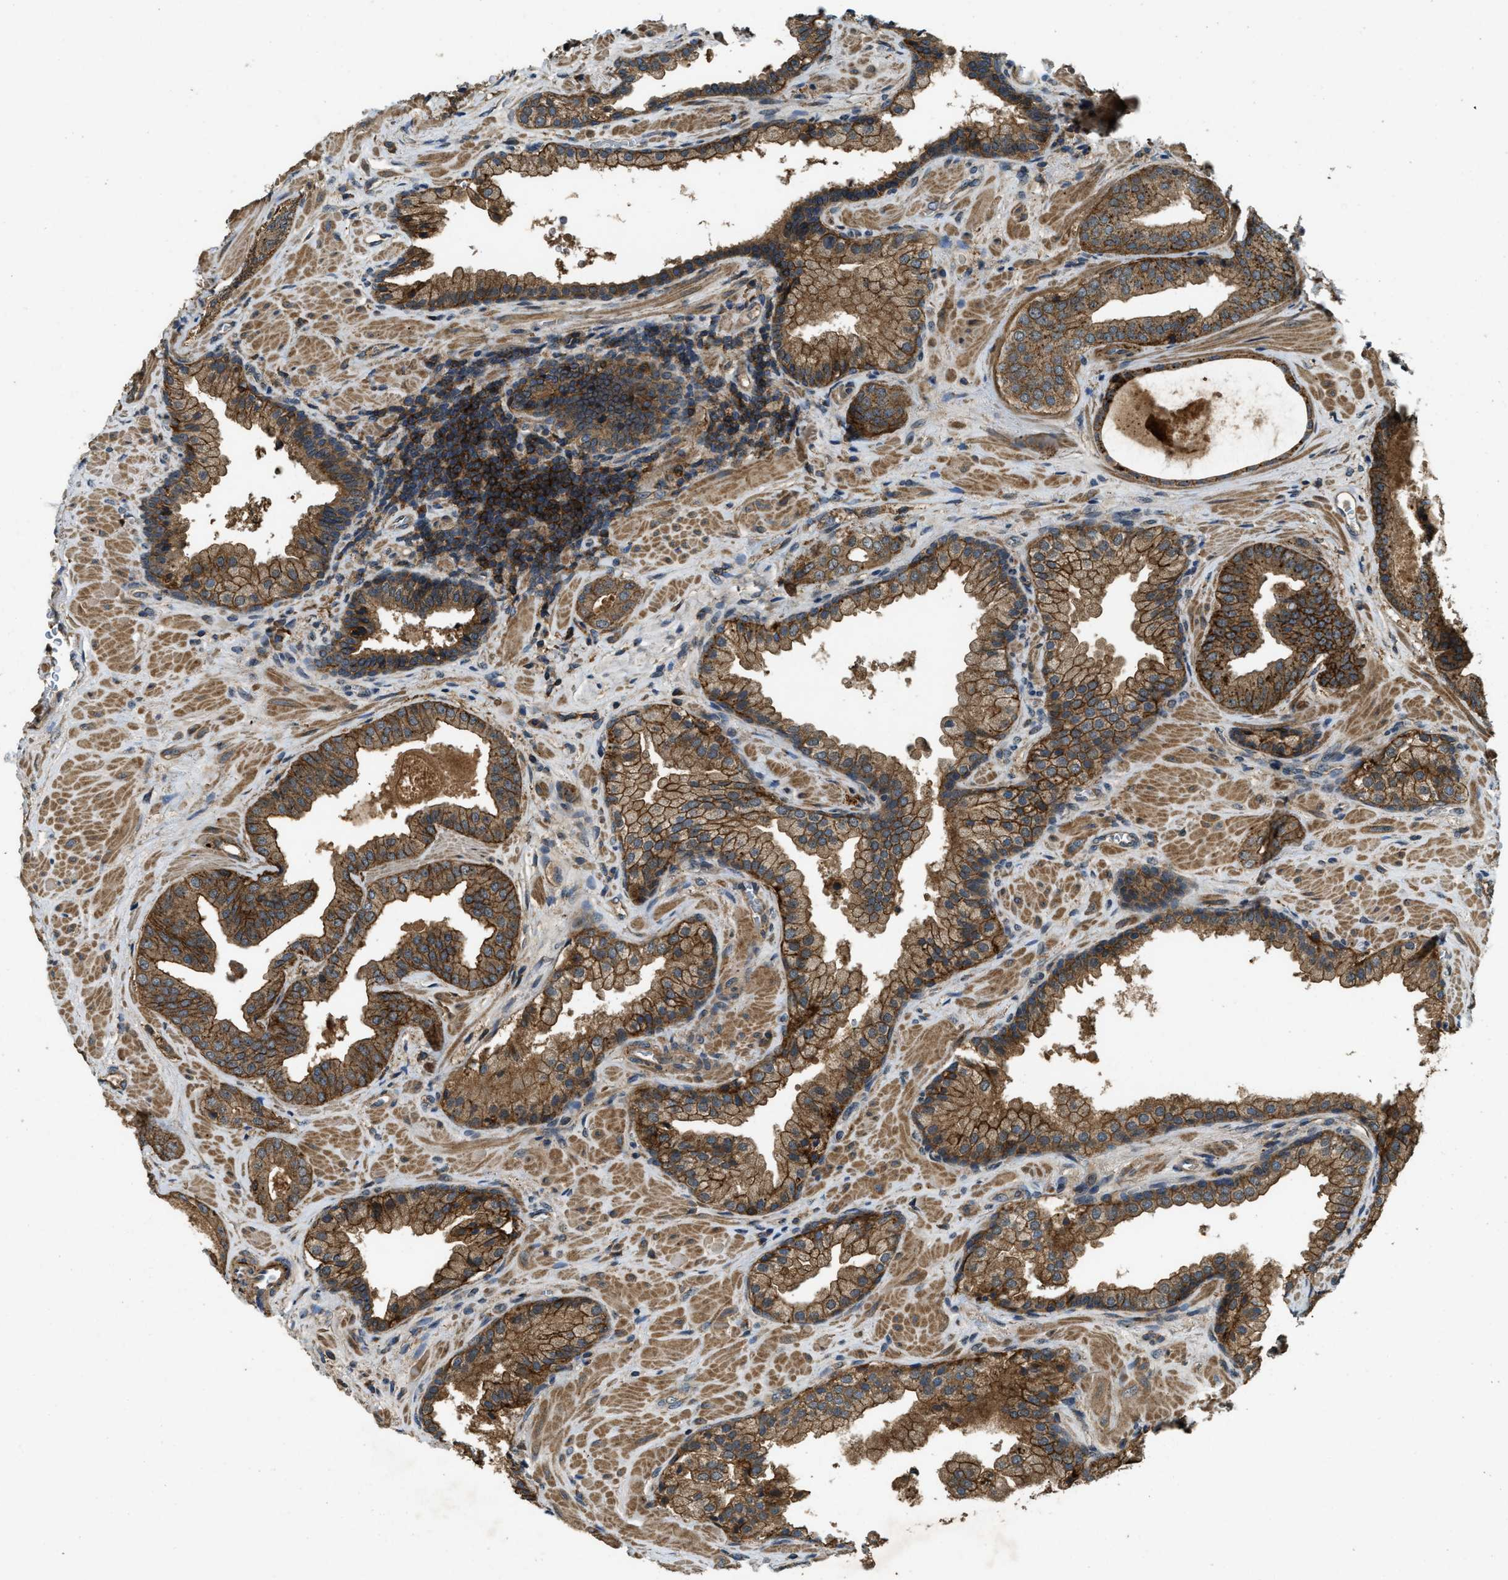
{"staining": {"intensity": "moderate", "quantity": ">75%", "location": "cytoplasmic/membranous"}, "tissue": "prostate cancer", "cell_type": "Tumor cells", "image_type": "cancer", "snomed": [{"axis": "morphology", "description": "Adenocarcinoma, Low grade"}, {"axis": "topography", "description": "Prostate"}], "caption": "IHC photomicrograph of neoplastic tissue: prostate low-grade adenocarcinoma stained using immunohistochemistry shows medium levels of moderate protein expression localized specifically in the cytoplasmic/membranous of tumor cells, appearing as a cytoplasmic/membranous brown color.", "gene": "ATP8B1", "patient": {"sex": "male", "age": 71}}